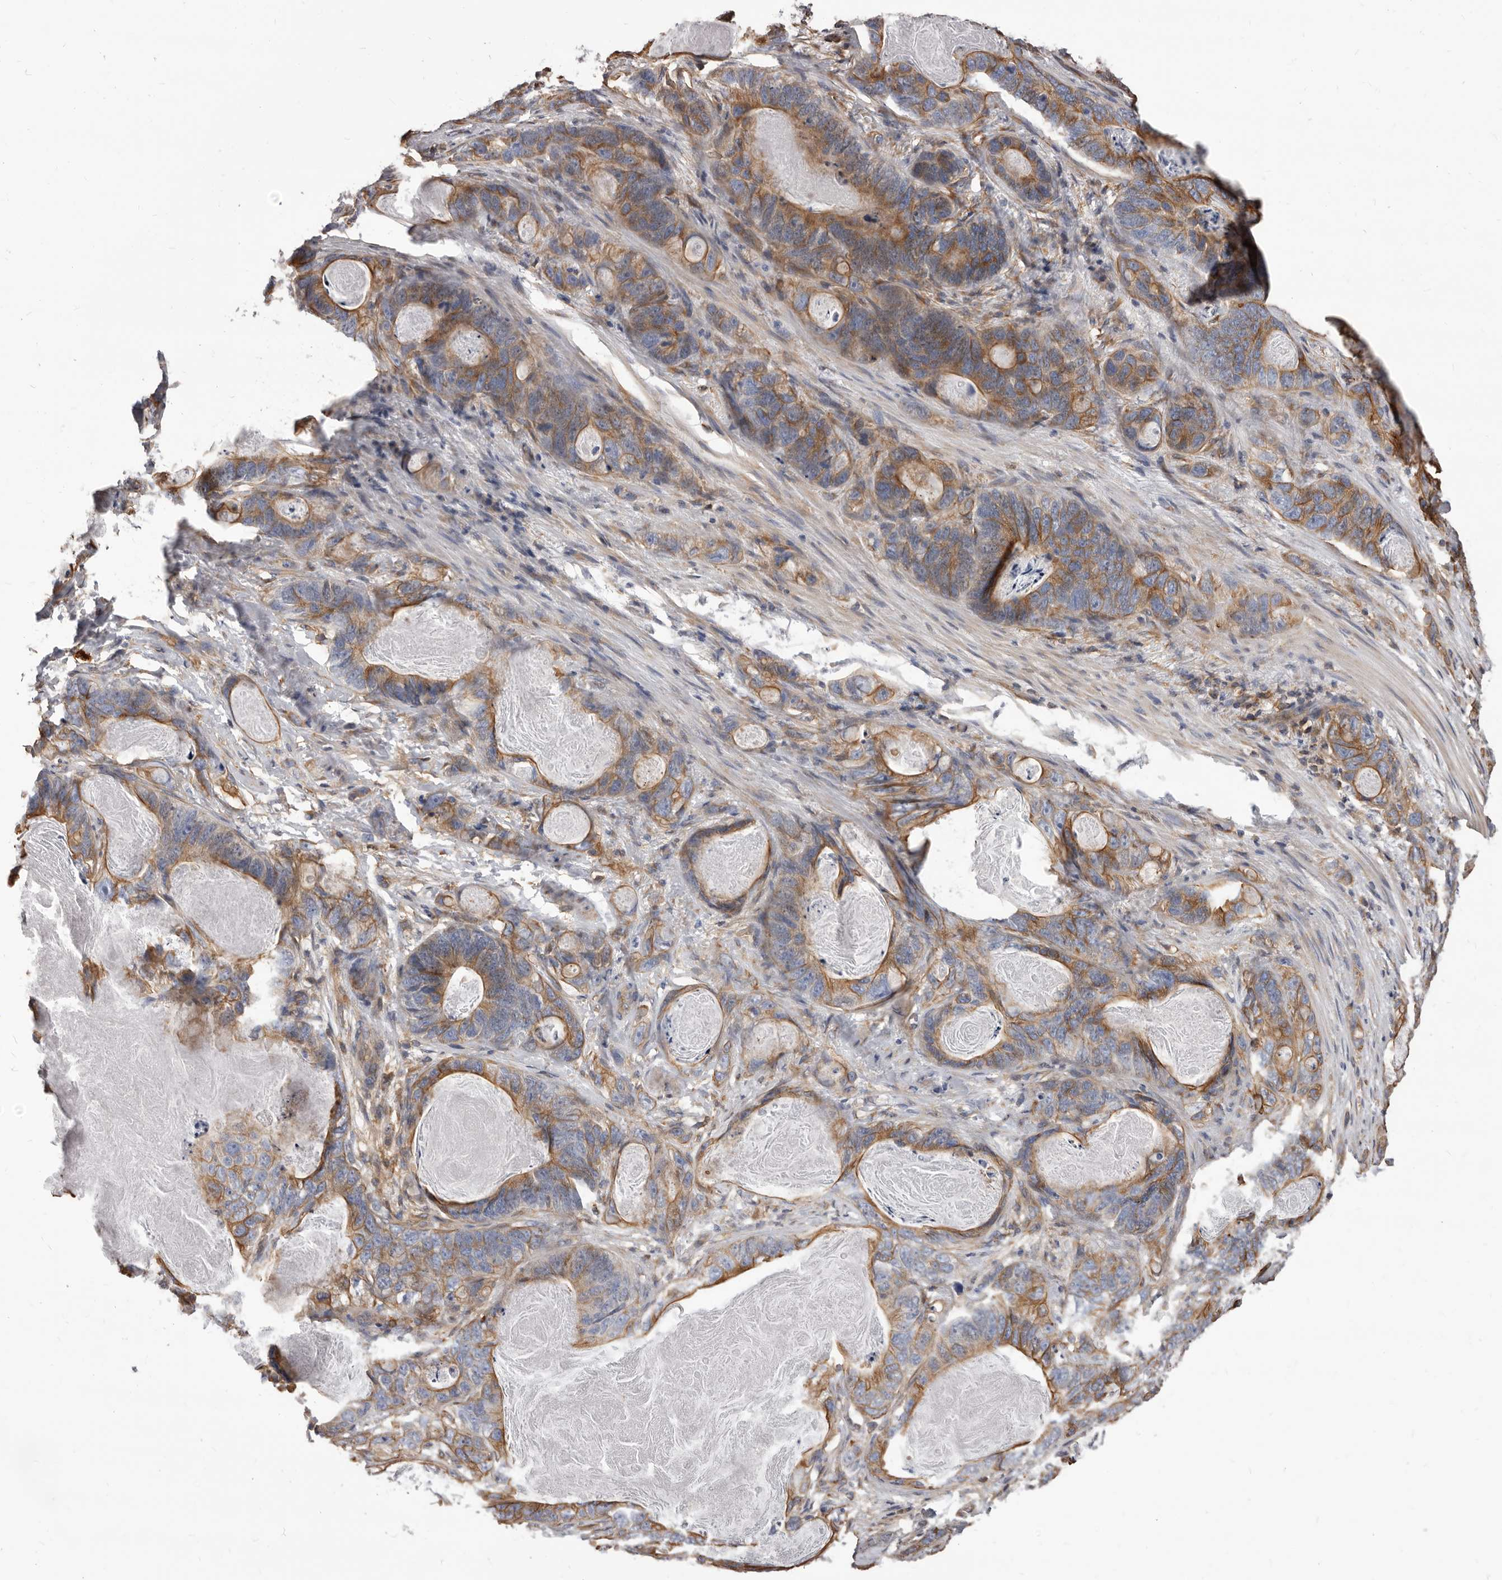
{"staining": {"intensity": "moderate", "quantity": ">75%", "location": "cytoplasmic/membranous"}, "tissue": "stomach cancer", "cell_type": "Tumor cells", "image_type": "cancer", "snomed": [{"axis": "morphology", "description": "Normal tissue, NOS"}, {"axis": "morphology", "description": "Adenocarcinoma, NOS"}, {"axis": "topography", "description": "Stomach"}], "caption": "Human stomach adenocarcinoma stained with a brown dye demonstrates moderate cytoplasmic/membranous positive staining in about >75% of tumor cells.", "gene": "NIBAN1", "patient": {"sex": "female", "age": 89}}